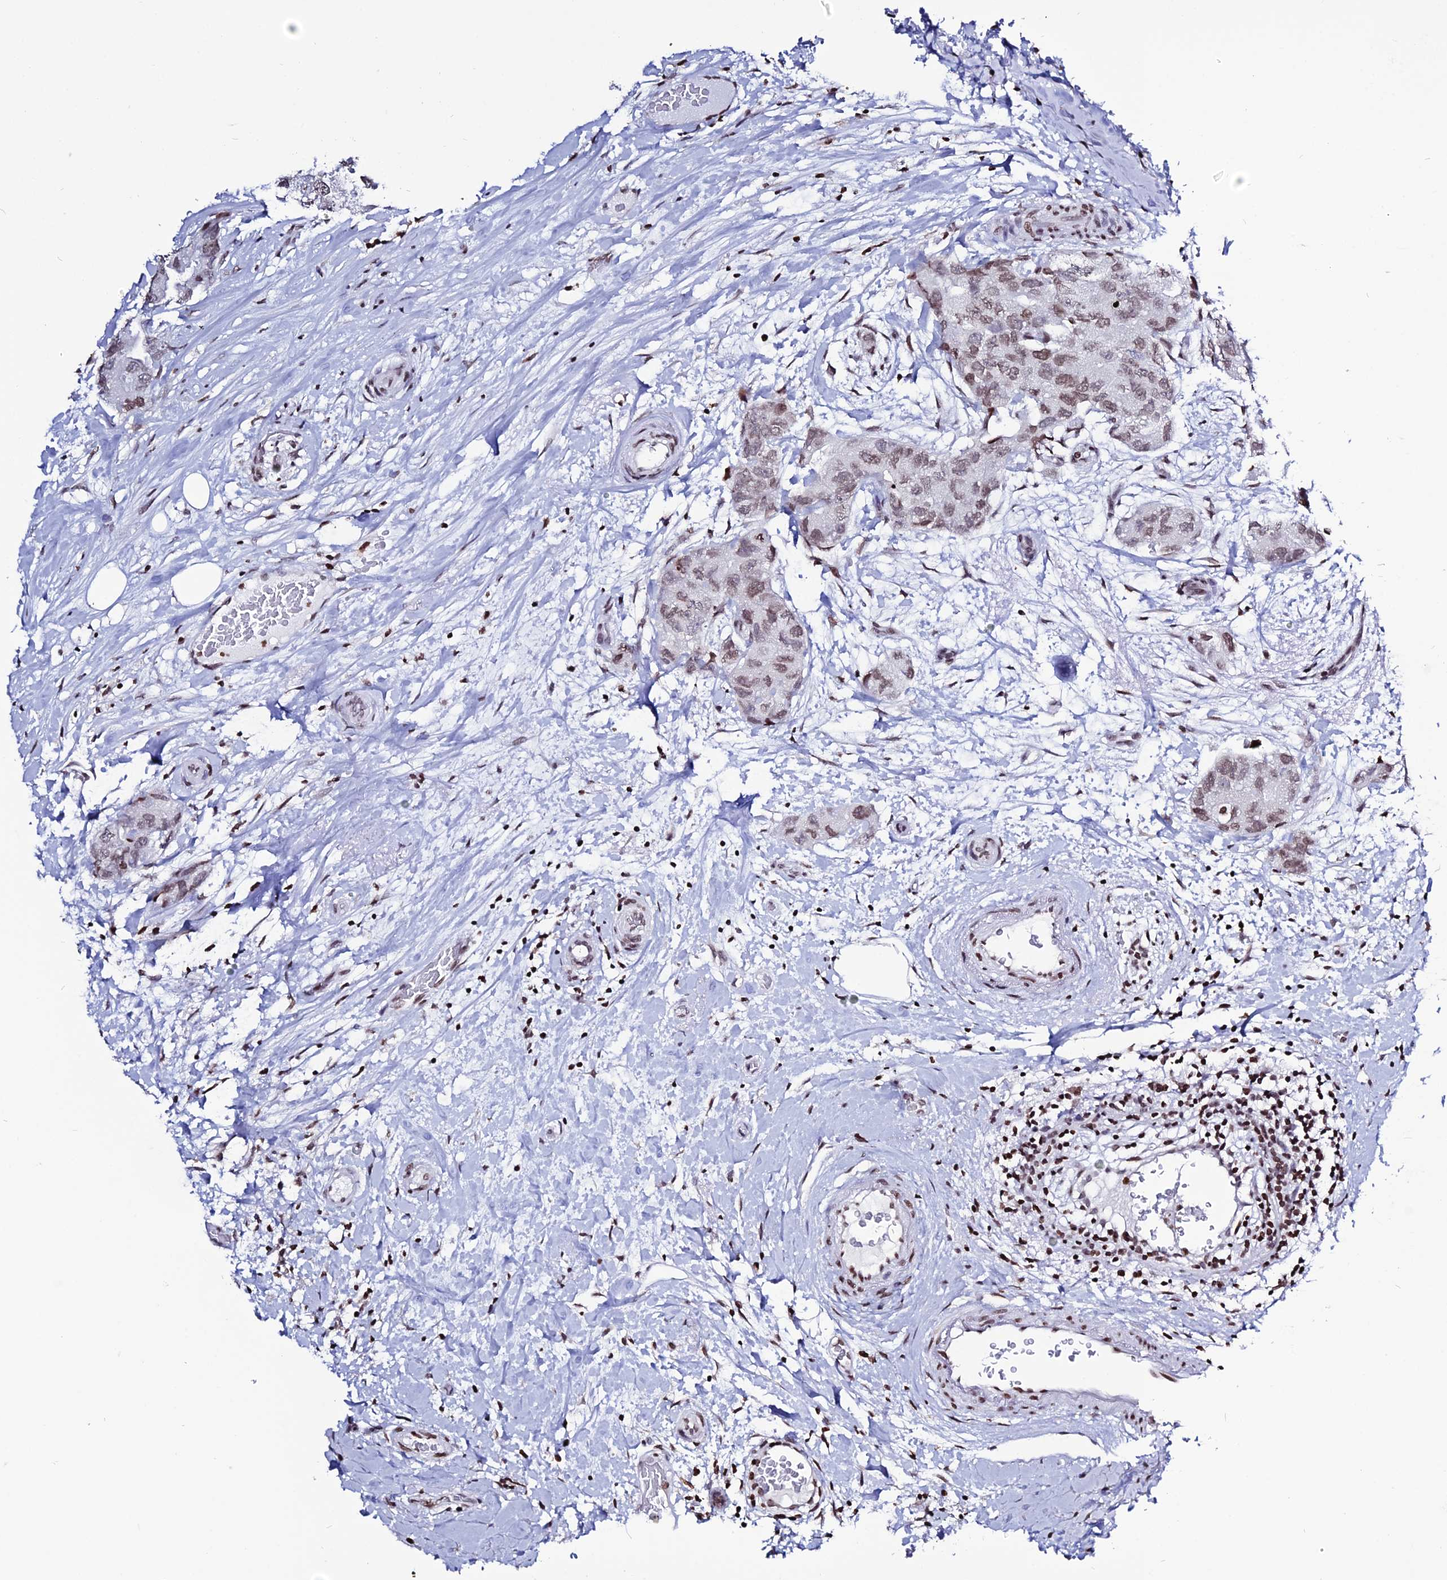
{"staining": {"intensity": "moderate", "quantity": "25%-75%", "location": "nuclear"}, "tissue": "breast cancer", "cell_type": "Tumor cells", "image_type": "cancer", "snomed": [{"axis": "morphology", "description": "Duct carcinoma"}, {"axis": "topography", "description": "Breast"}], "caption": "High-power microscopy captured an immunohistochemistry micrograph of breast cancer (invasive ductal carcinoma), revealing moderate nuclear positivity in approximately 25%-75% of tumor cells.", "gene": "MACROH2A2", "patient": {"sex": "female", "age": 62}}